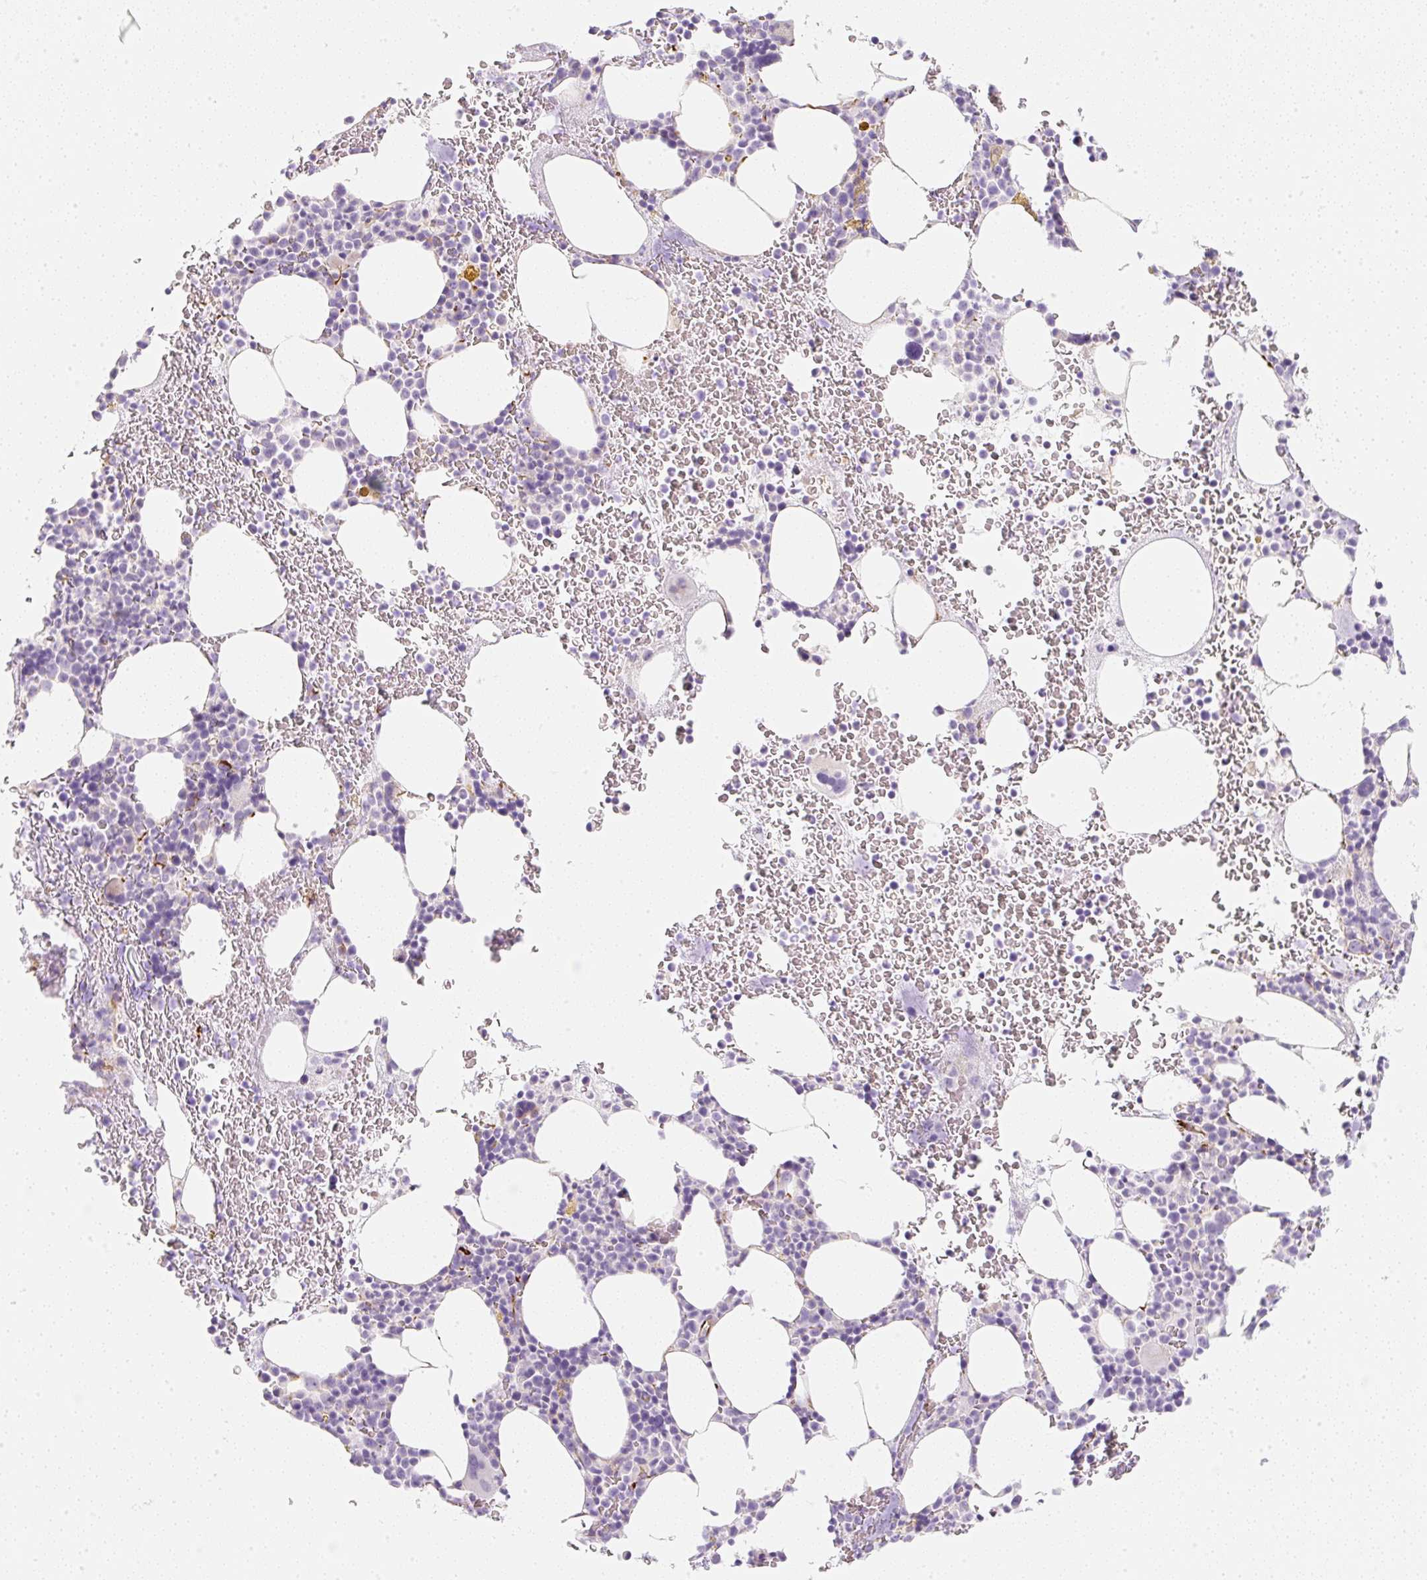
{"staining": {"intensity": "negative", "quantity": "none", "location": "none"}, "tissue": "bone marrow", "cell_type": "Hematopoietic cells", "image_type": "normal", "snomed": [{"axis": "morphology", "description": "Normal tissue, NOS"}, {"axis": "topography", "description": "Bone marrow"}], "caption": "A high-resolution image shows immunohistochemistry (IHC) staining of normal bone marrow, which demonstrates no significant expression in hematopoietic cells.", "gene": "ZNF689", "patient": {"sex": "male", "age": 62}}